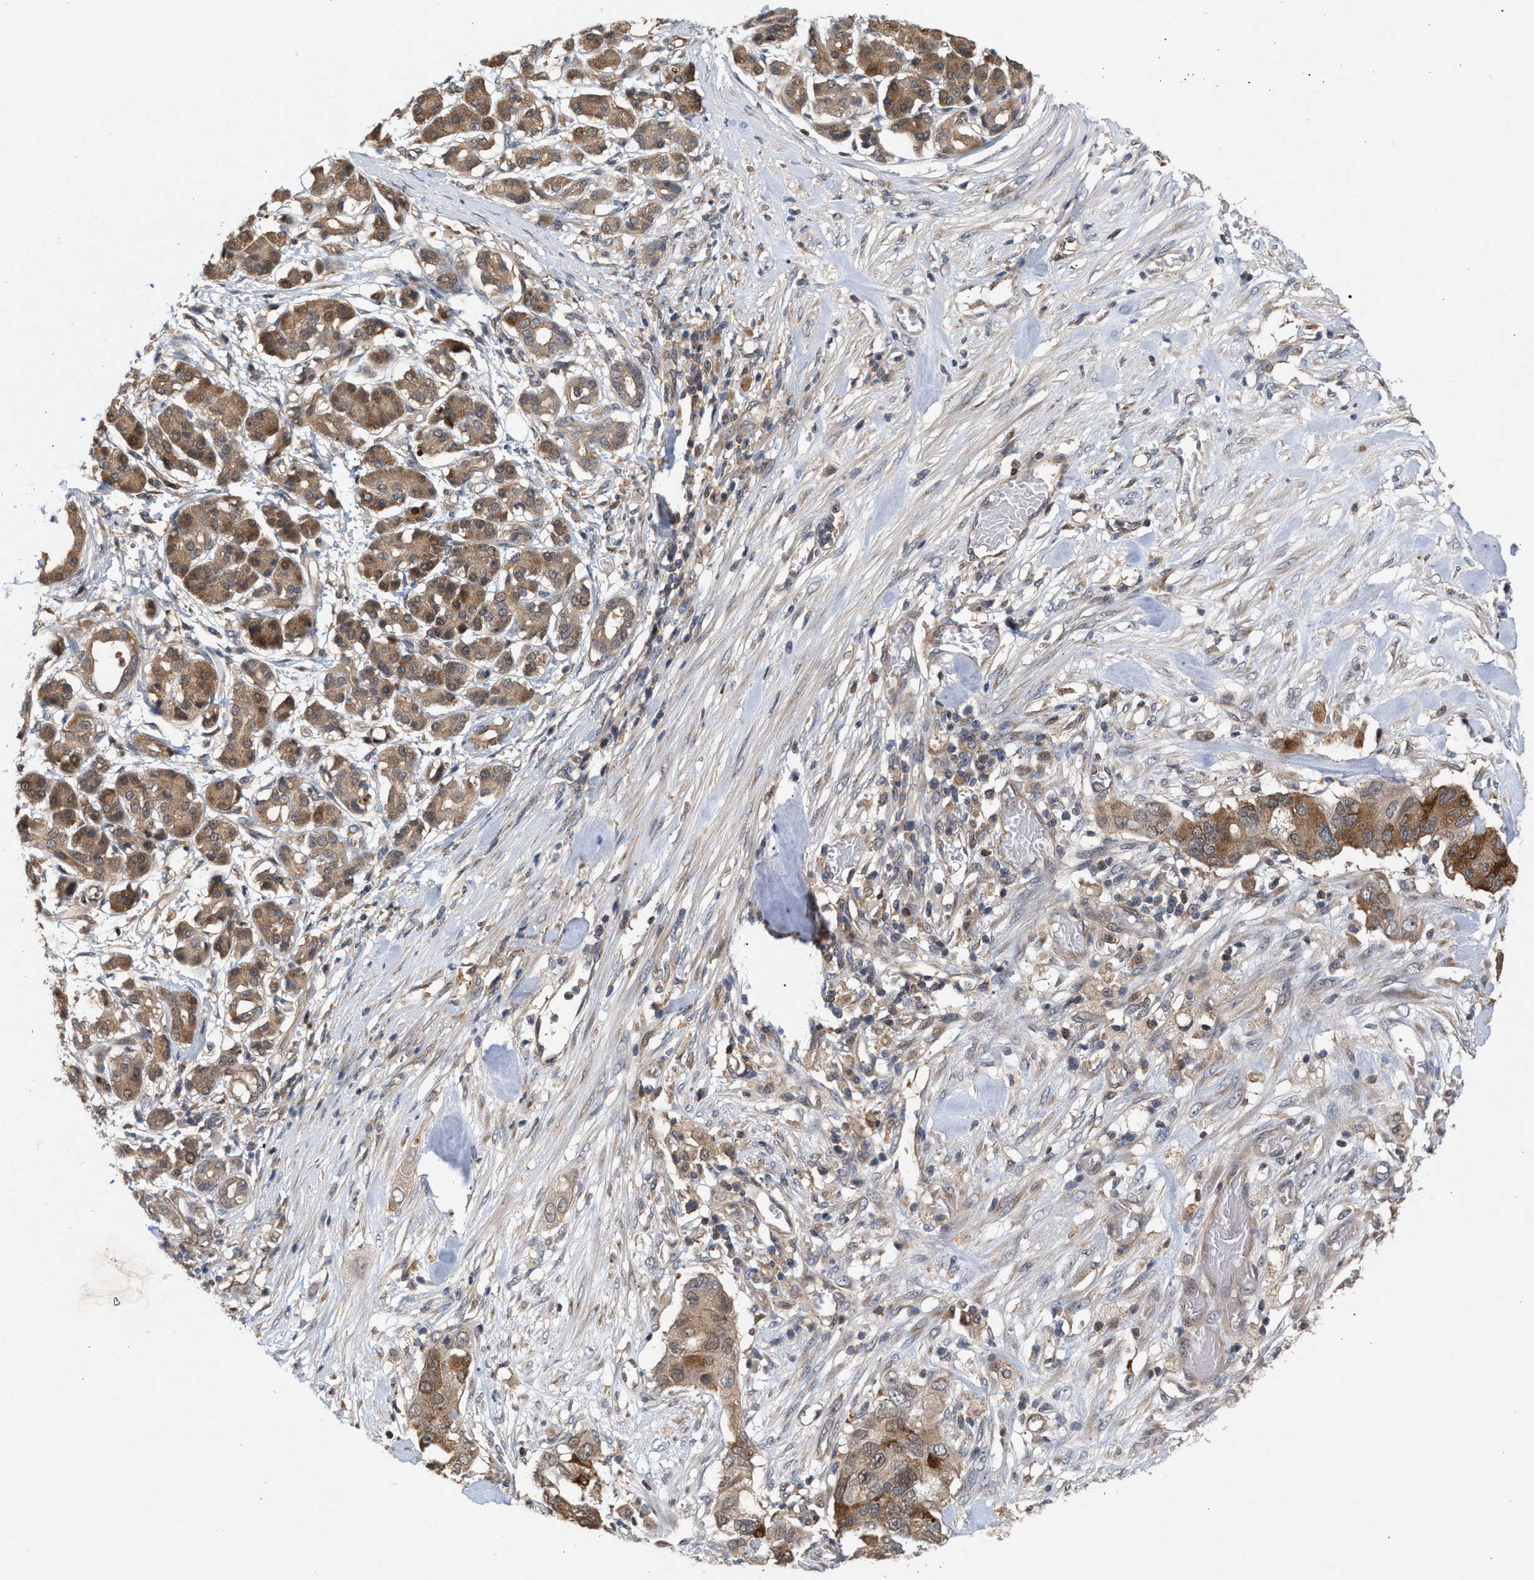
{"staining": {"intensity": "moderate", "quantity": ">75%", "location": "cytoplasmic/membranous"}, "tissue": "pancreatic cancer", "cell_type": "Tumor cells", "image_type": "cancer", "snomed": [{"axis": "morphology", "description": "Adenocarcinoma, NOS"}, {"axis": "topography", "description": "Pancreas"}], "caption": "The micrograph displays a brown stain indicating the presence of a protein in the cytoplasmic/membranous of tumor cells in pancreatic cancer (adenocarcinoma).", "gene": "GLOD4", "patient": {"sex": "female", "age": 56}}